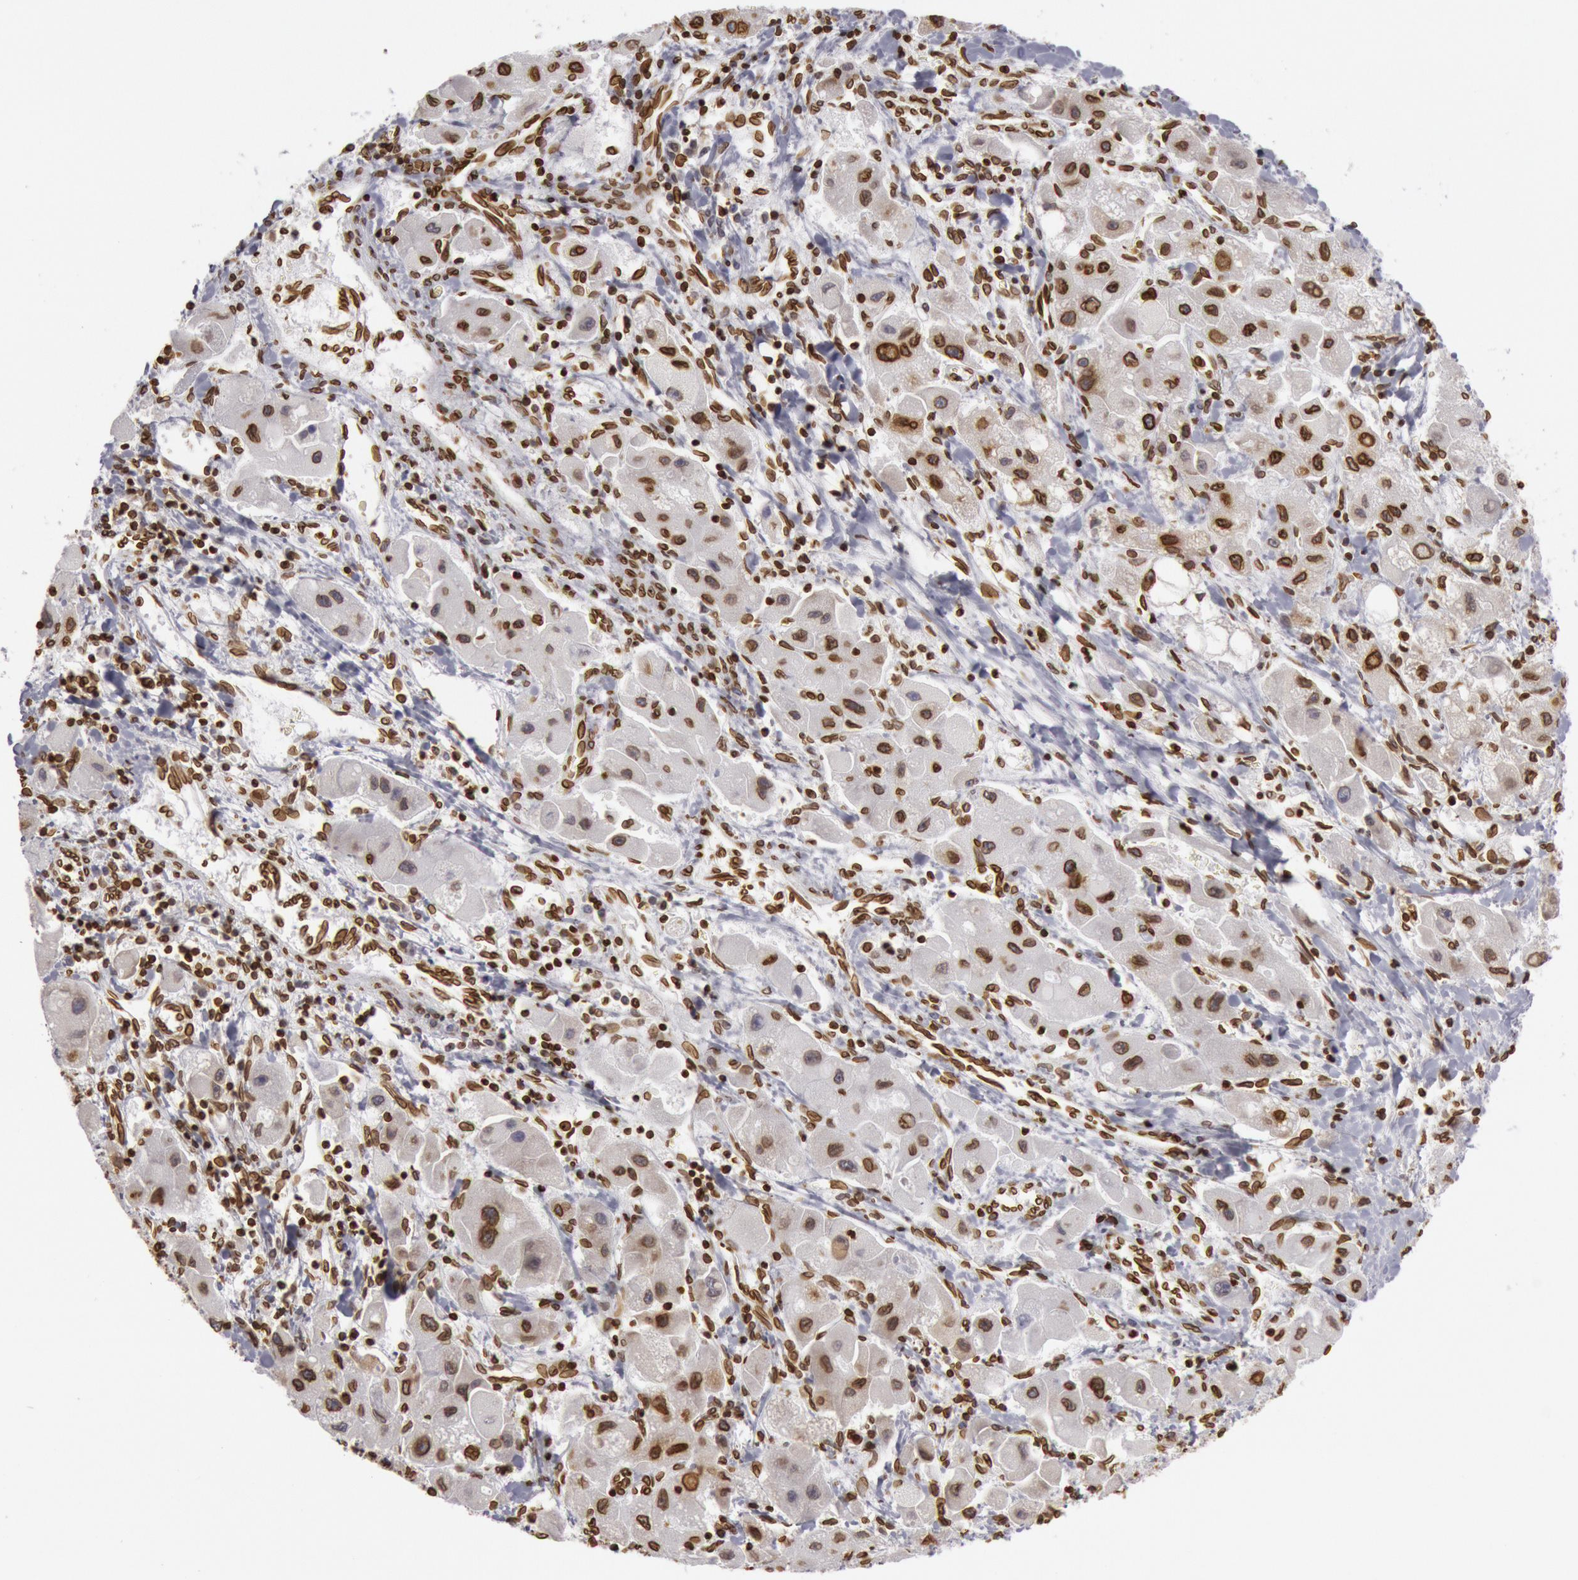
{"staining": {"intensity": "moderate", "quantity": ">75%", "location": "cytoplasmic/membranous,nuclear"}, "tissue": "liver cancer", "cell_type": "Tumor cells", "image_type": "cancer", "snomed": [{"axis": "morphology", "description": "Carcinoma, Hepatocellular, NOS"}, {"axis": "topography", "description": "Liver"}], "caption": "Liver cancer (hepatocellular carcinoma) stained with DAB IHC displays medium levels of moderate cytoplasmic/membranous and nuclear positivity in about >75% of tumor cells.", "gene": "SUN2", "patient": {"sex": "male", "age": 24}}